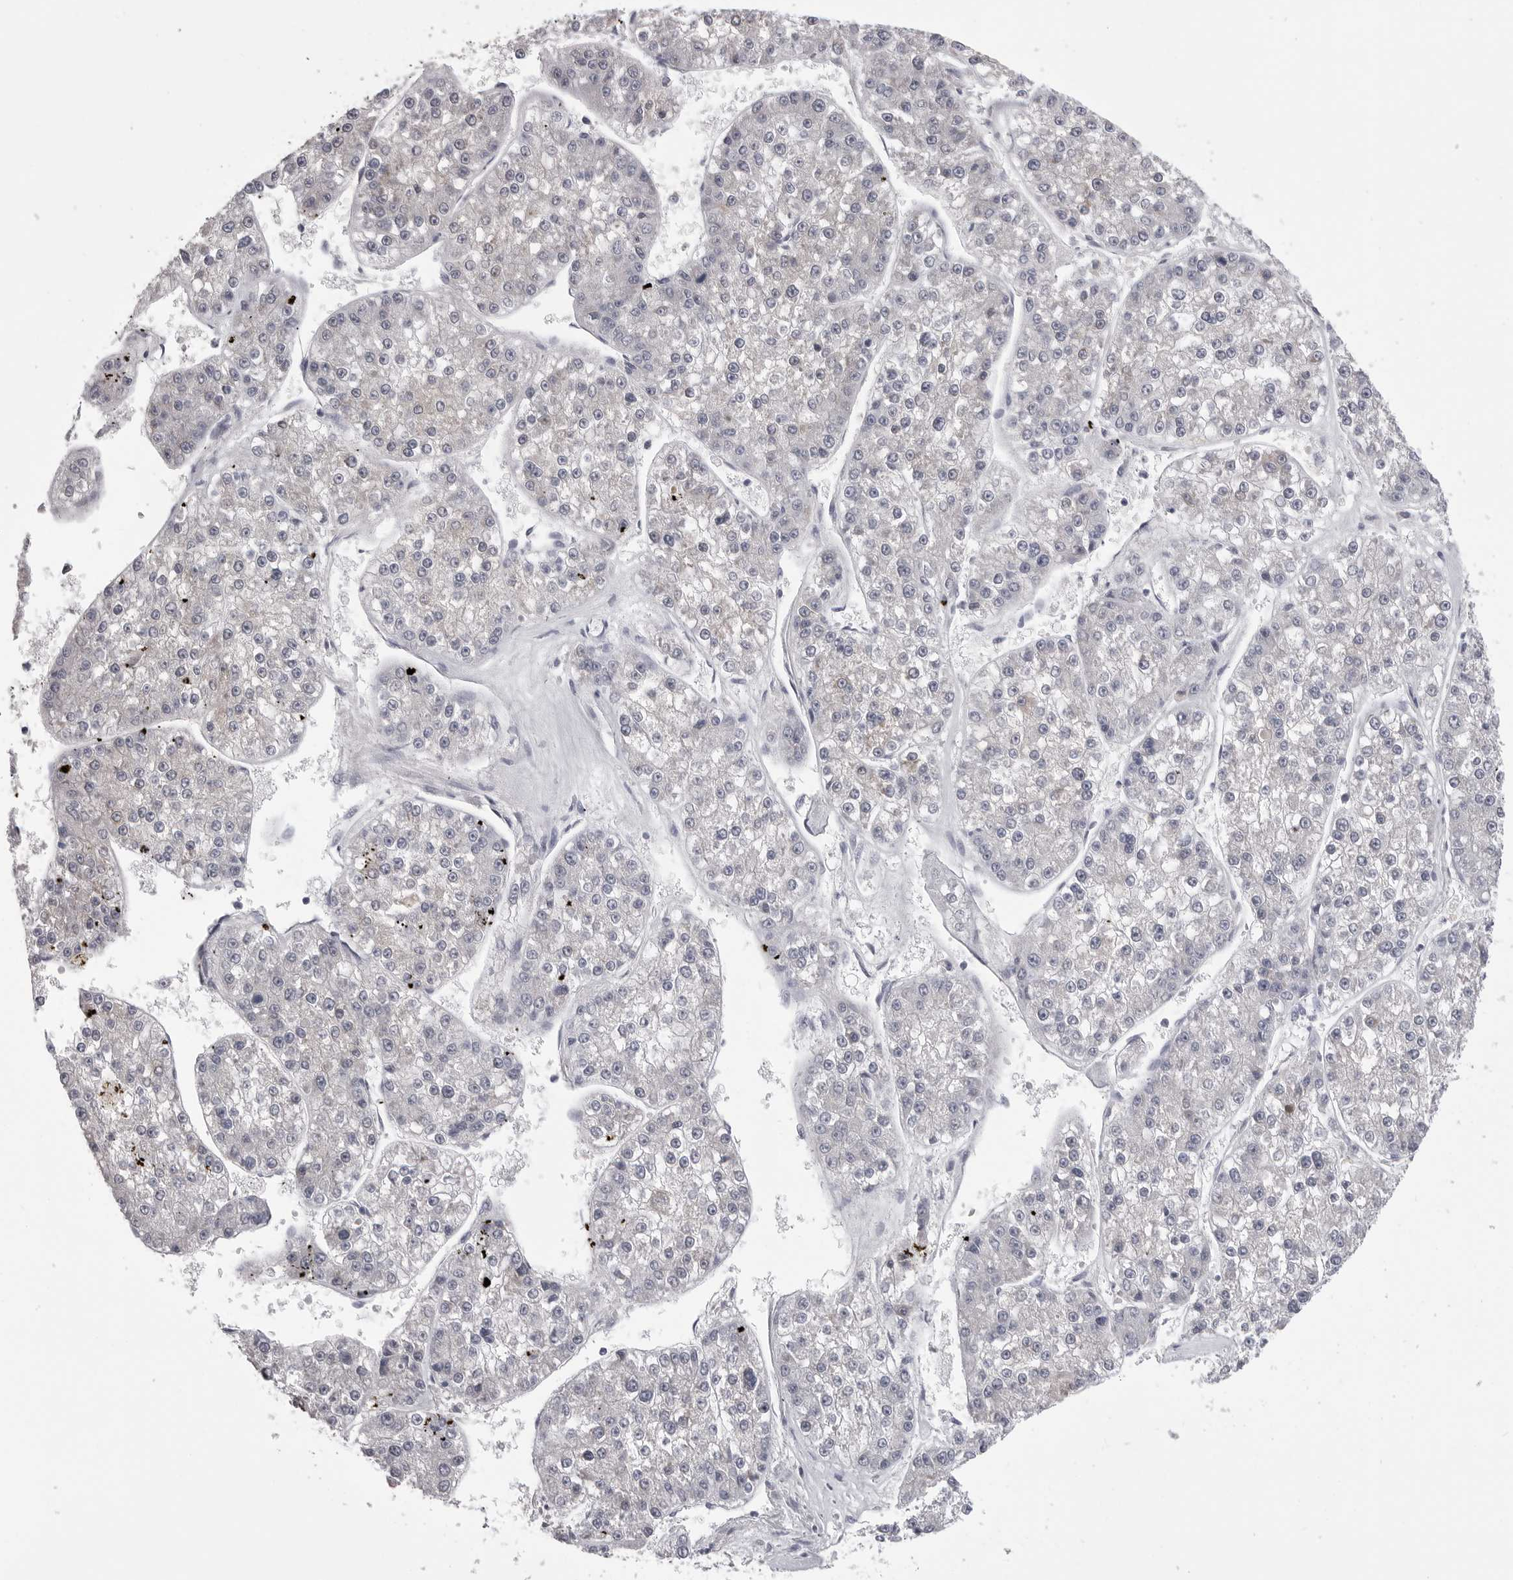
{"staining": {"intensity": "negative", "quantity": "none", "location": "none"}, "tissue": "liver cancer", "cell_type": "Tumor cells", "image_type": "cancer", "snomed": [{"axis": "morphology", "description": "Carcinoma, Hepatocellular, NOS"}, {"axis": "topography", "description": "Liver"}], "caption": "There is no significant expression in tumor cells of liver cancer (hepatocellular carcinoma).", "gene": "FKBP2", "patient": {"sex": "female", "age": 73}}